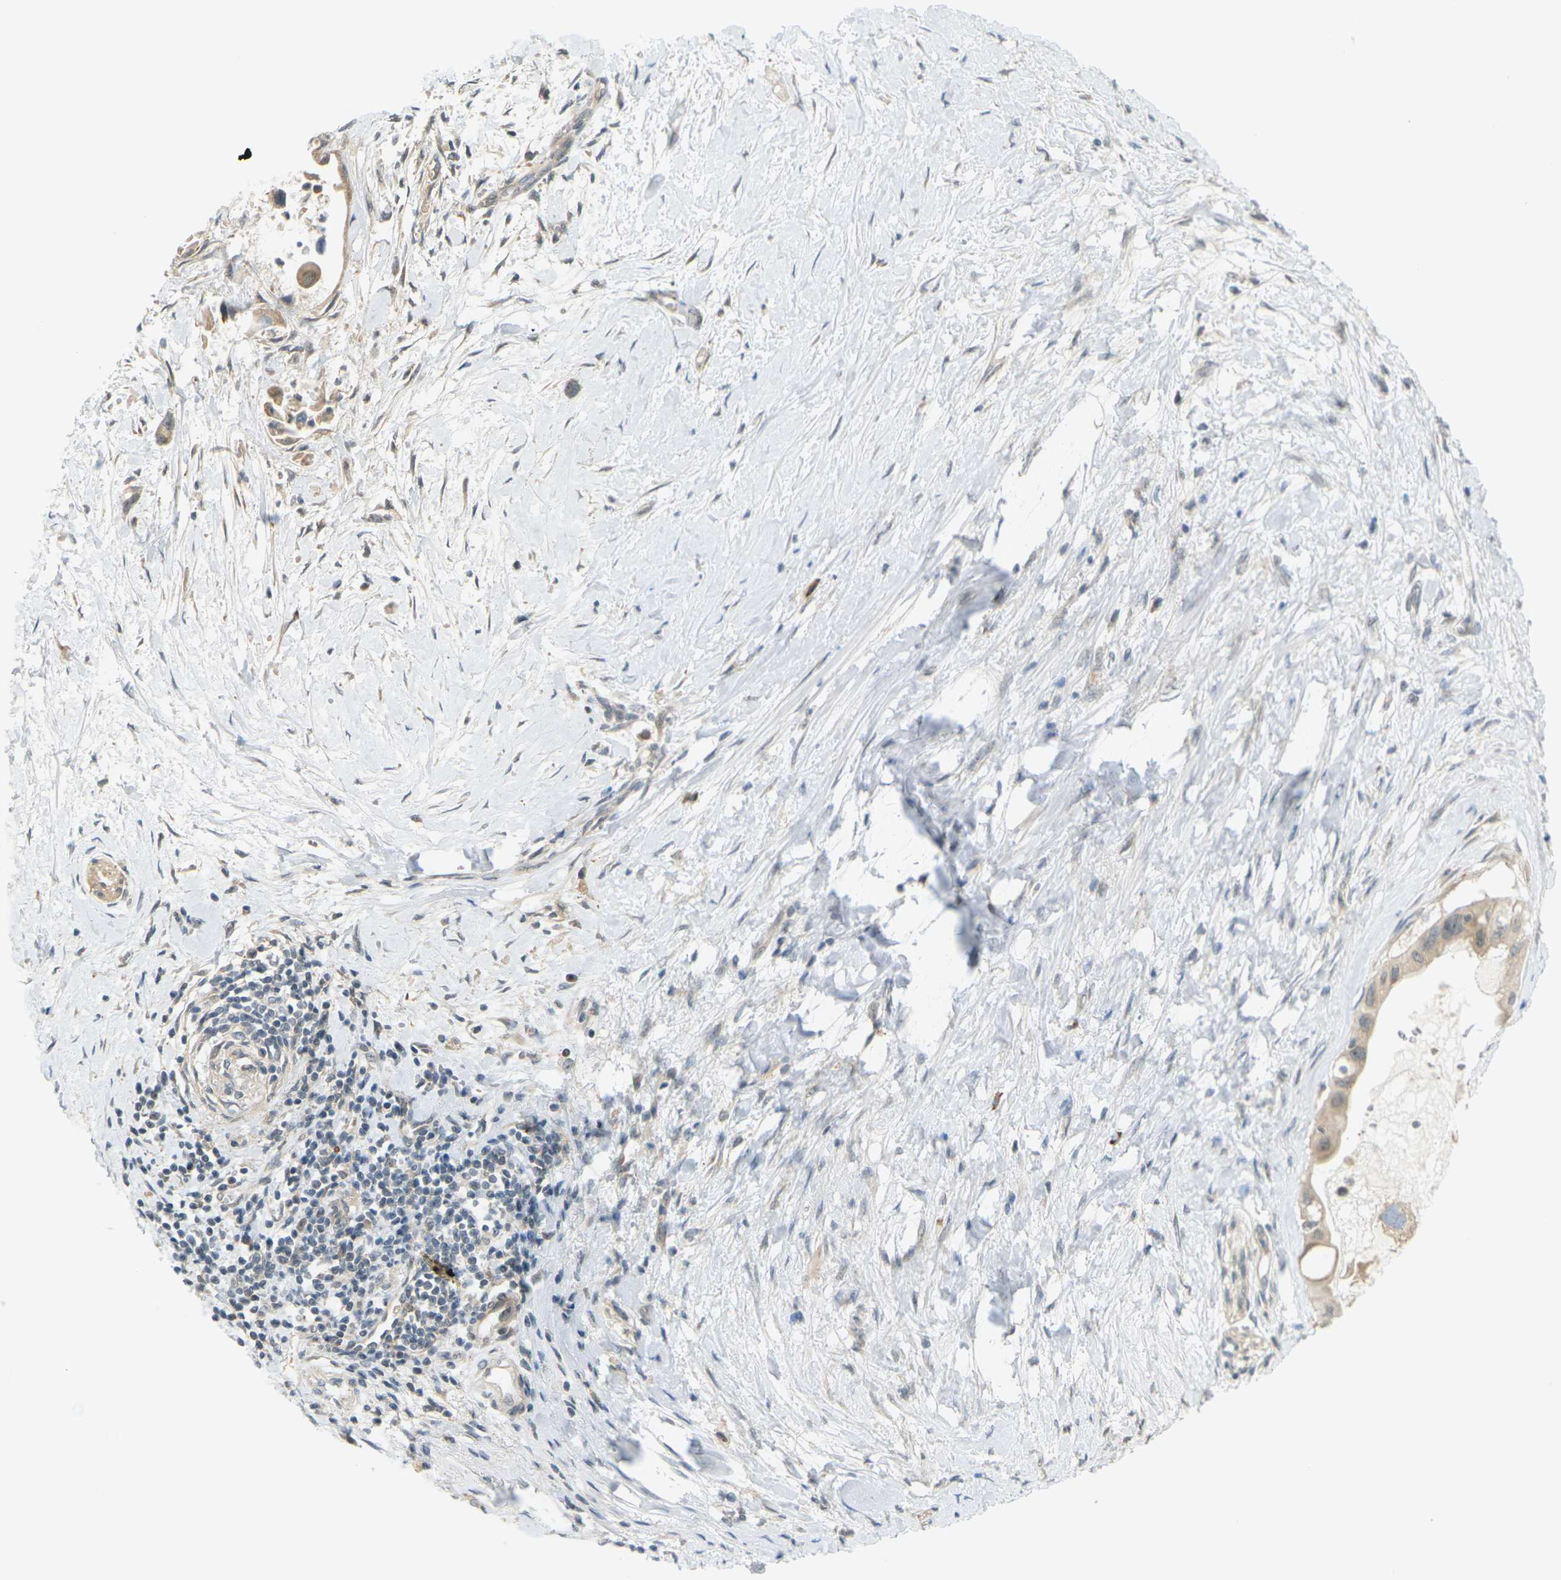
{"staining": {"intensity": "moderate", "quantity": ">75%", "location": "cytoplasmic/membranous"}, "tissue": "pancreatic cancer", "cell_type": "Tumor cells", "image_type": "cancer", "snomed": [{"axis": "morphology", "description": "Adenocarcinoma, NOS"}, {"axis": "topography", "description": "Pancreas"}], "caption": "The histopathology image displays a brown stain indicating the presence of a protein in the cytoplasmic/membranous of tumor cells in pancreatic cancer (adenocarcinoma).", "gene": "SOCS6", "patient": {"sex": "male", "age": 55}}